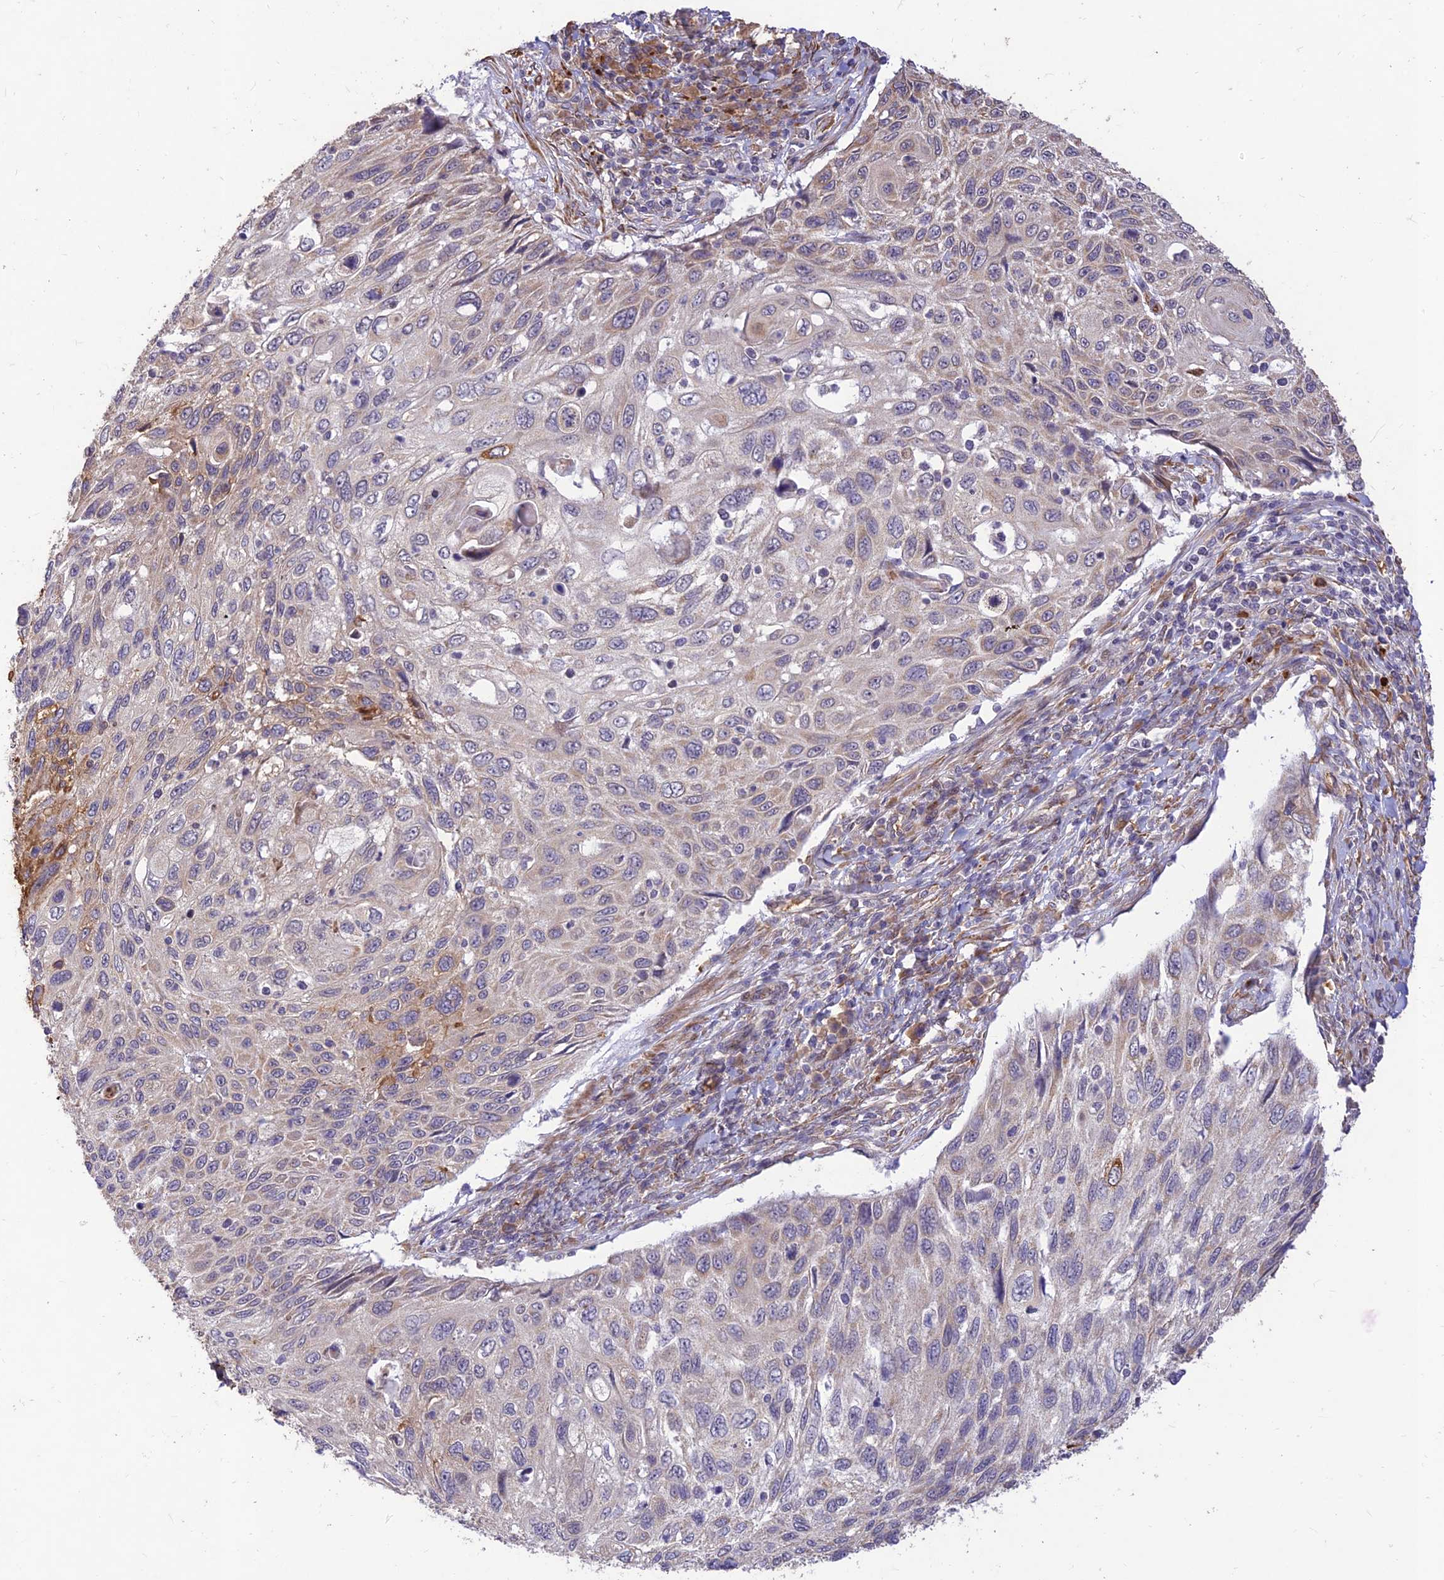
{"staining": {"intensity": "moderate", "quantity": "<25%", "location": "cytoplasmic/membranous"}, "tissue": "cervical cancer", "cell_type": "Tumor cells", "image_type": "cancer", "snomed": [{"axis": "morphology", "description": "Squamous cell carcinoma, NOS"}, {"axis": "topography", "description": "Cervix"}], "caption": "Cervical cancer (squamous cell carcinoma) tissue exhibits moderate cytoplasmic/membranous staining in approximately <25% of tumor cells", "gene": "PPP1R11", "patient": {"sex": "female", "age": 70}}